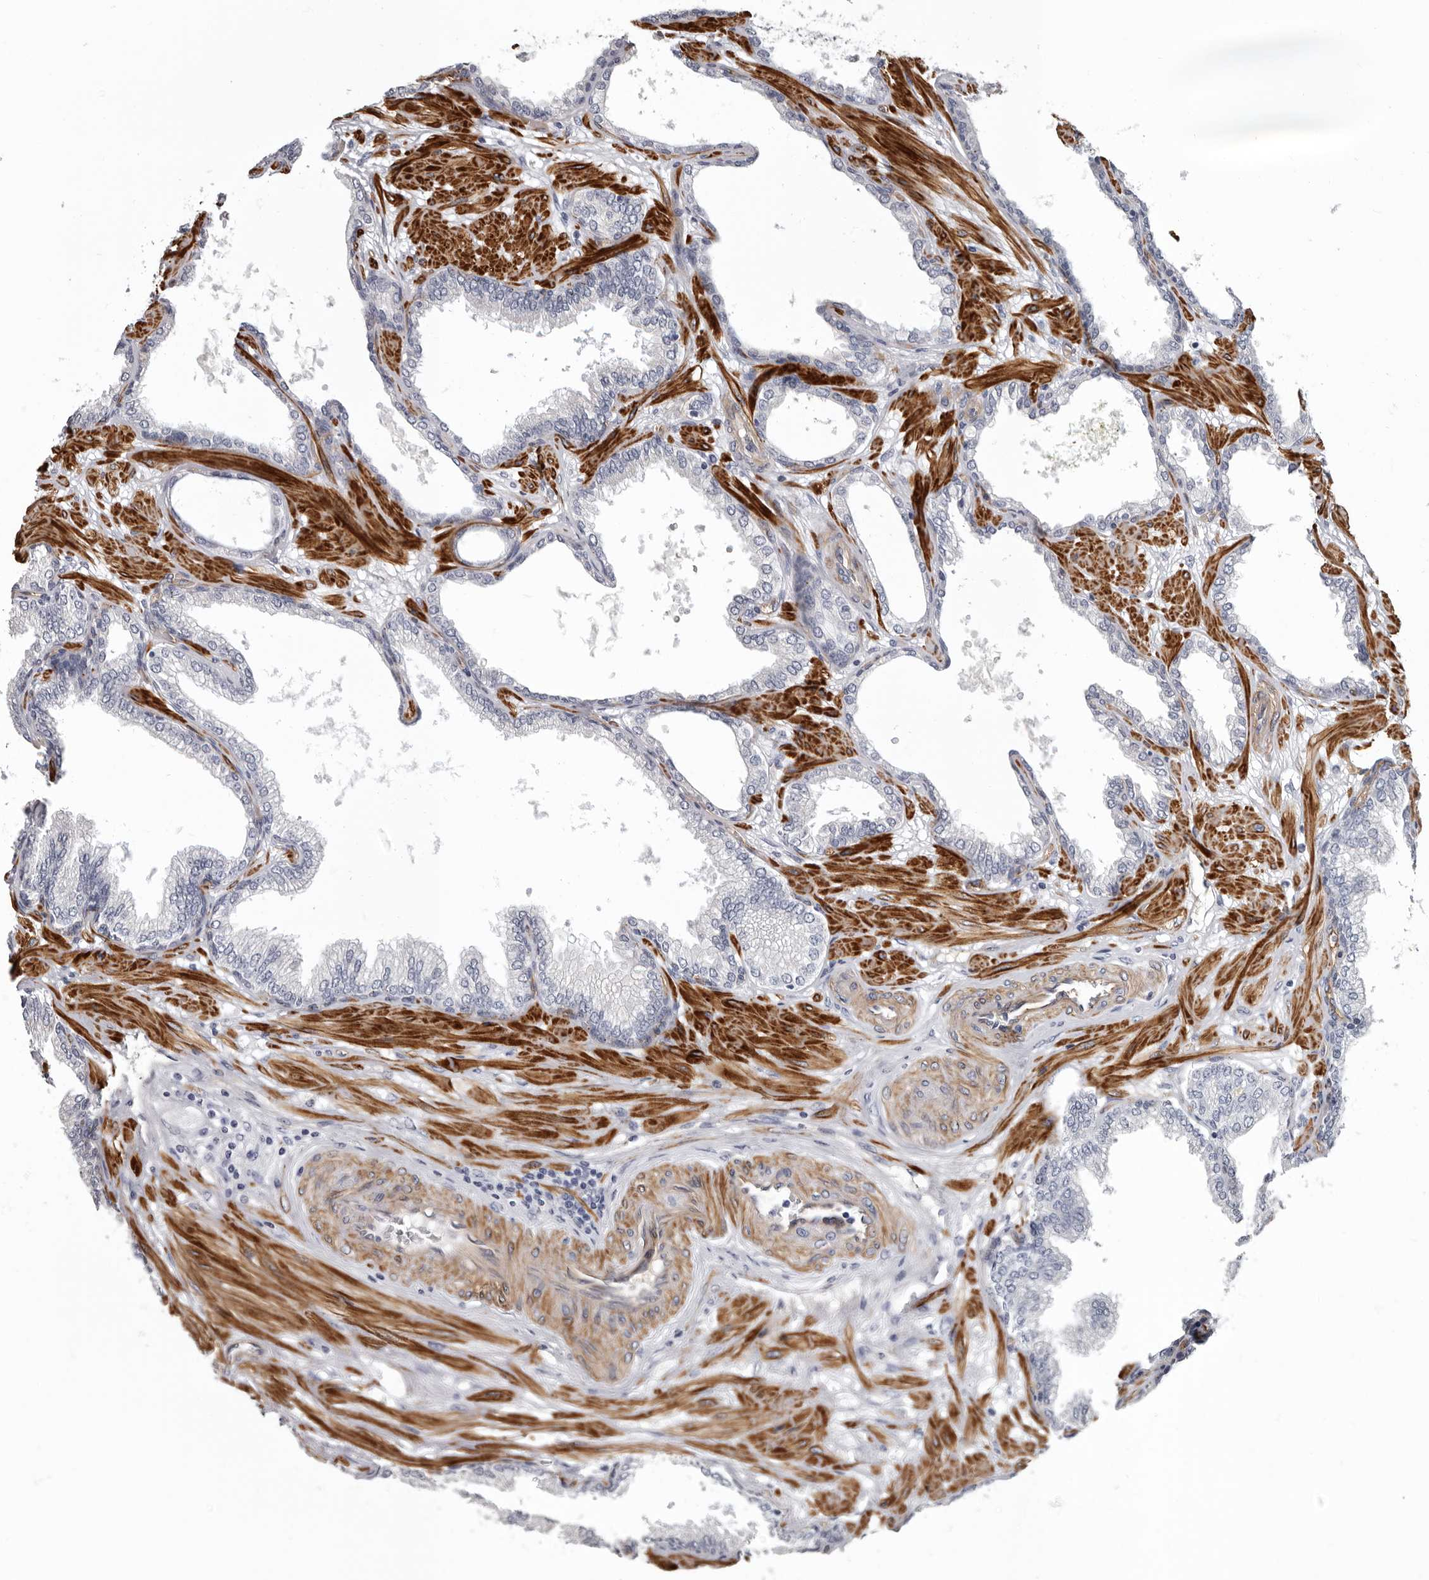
{"staining": {"intensity": "negative", "quantity": "none", "location": "none"}, "tissue": "prostate cancer", "cell_type": "Tumor cells", "image_type": "cancer", "snomed": [{"axis": "morphology", "description": "Adenocarcinoma, Low grade"}, {"axis": "topography", "description": "Prostate"}], "caption": "An image of human prostate cancer (low-grade adenocarcinoma) is negative for staining in tumor cells.", "gene": "ADGRL4", "patient": {"sex": "male", "age": 60}}